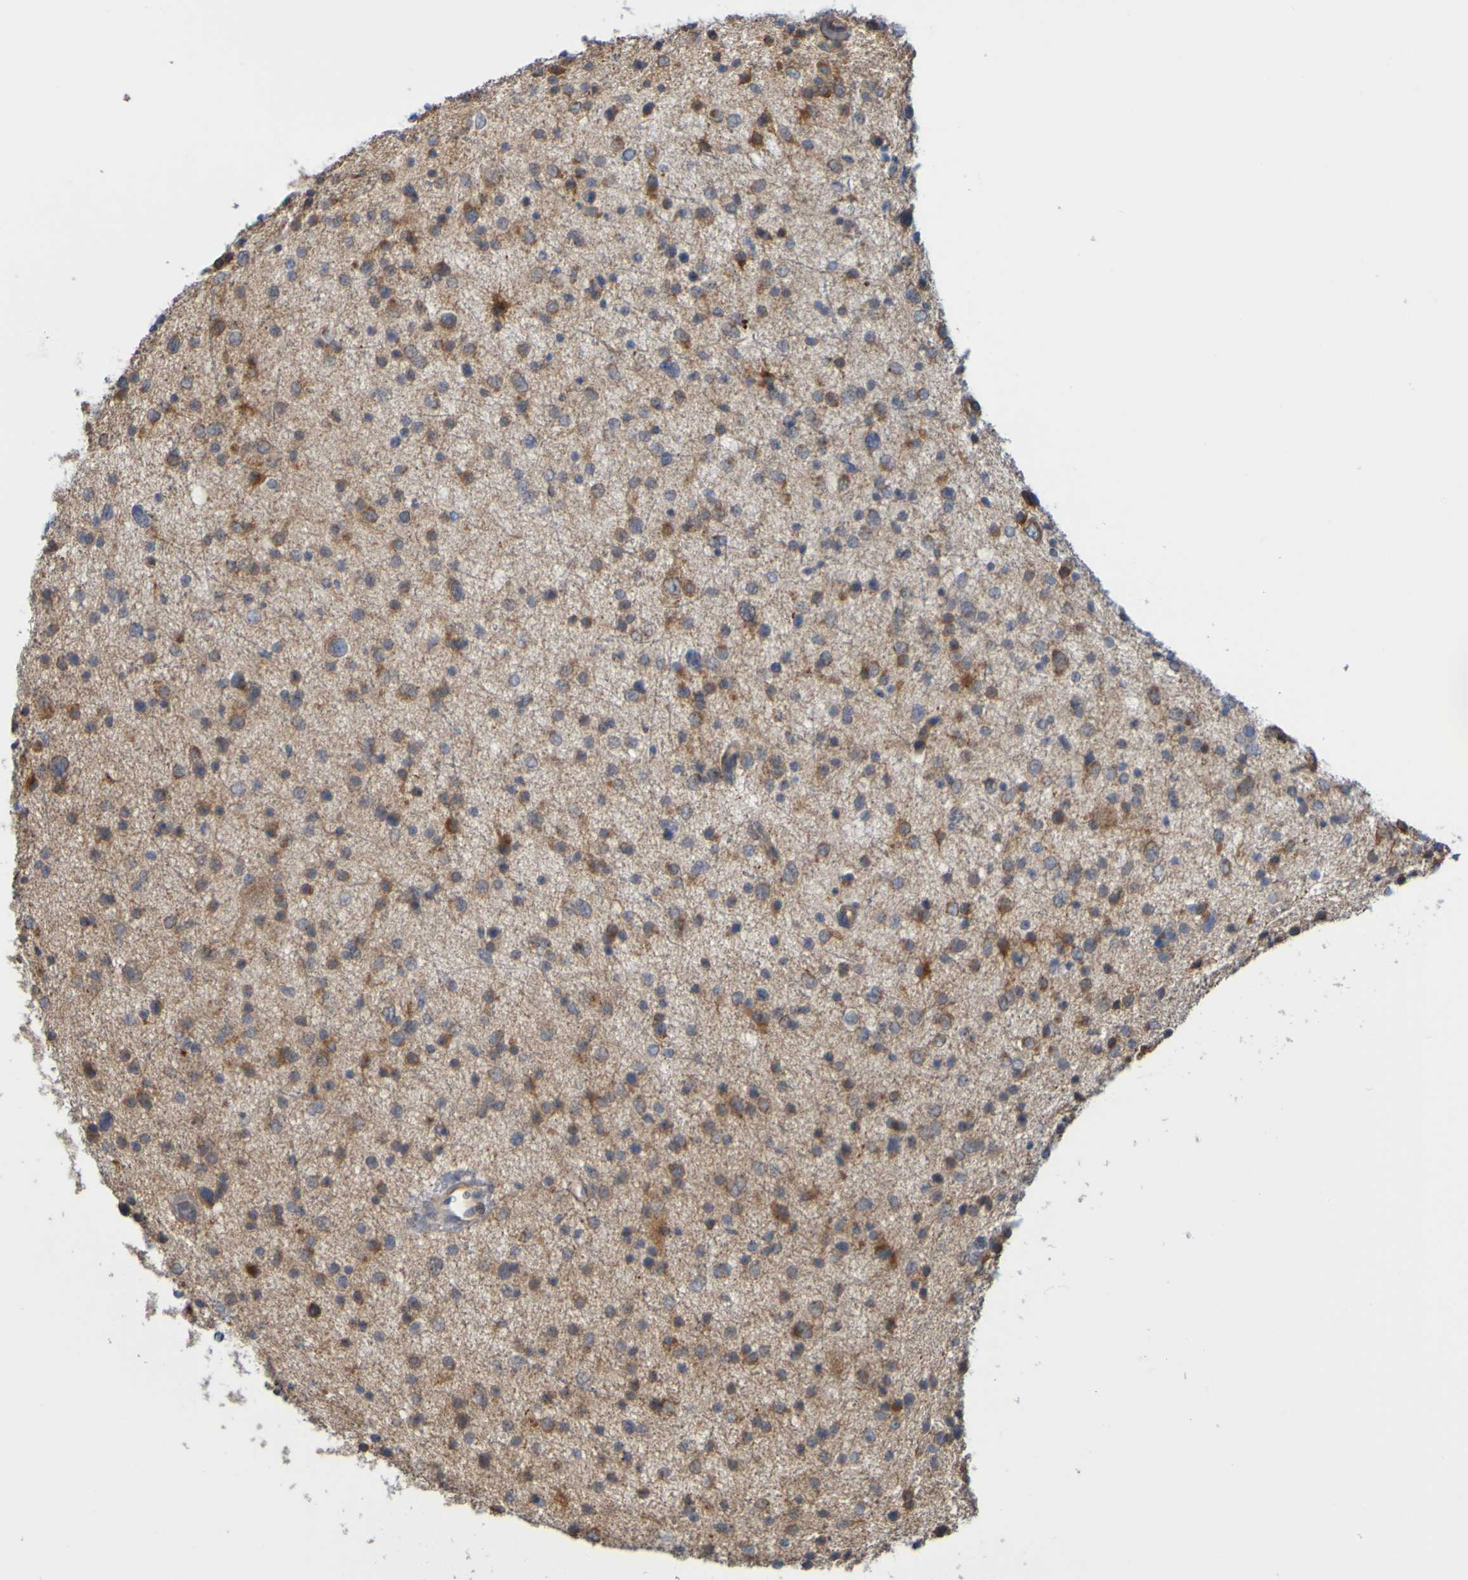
{"staining": {"intensity": "moderate", "quantity": "25%-75%", "location": "cytoplasmic/membranous"}, "tissue": "glioma", "cell_type": "Tumor cells", "image_type": "cancer", "snomed": [{"axis": "morphology", "description": "Glioma, malignant, Low grade"}, {"axis": "topography", "description": "Brain"}], "caption": "About 25%-75% of tumor cells in low-grade glioma (malignant) reveal moderate cytoplasmic/membranous protein positivity as visualized by brown immunohistochemical staining.", "gene": "NAV2", "patient": {"sex": "female", "age": 37}}